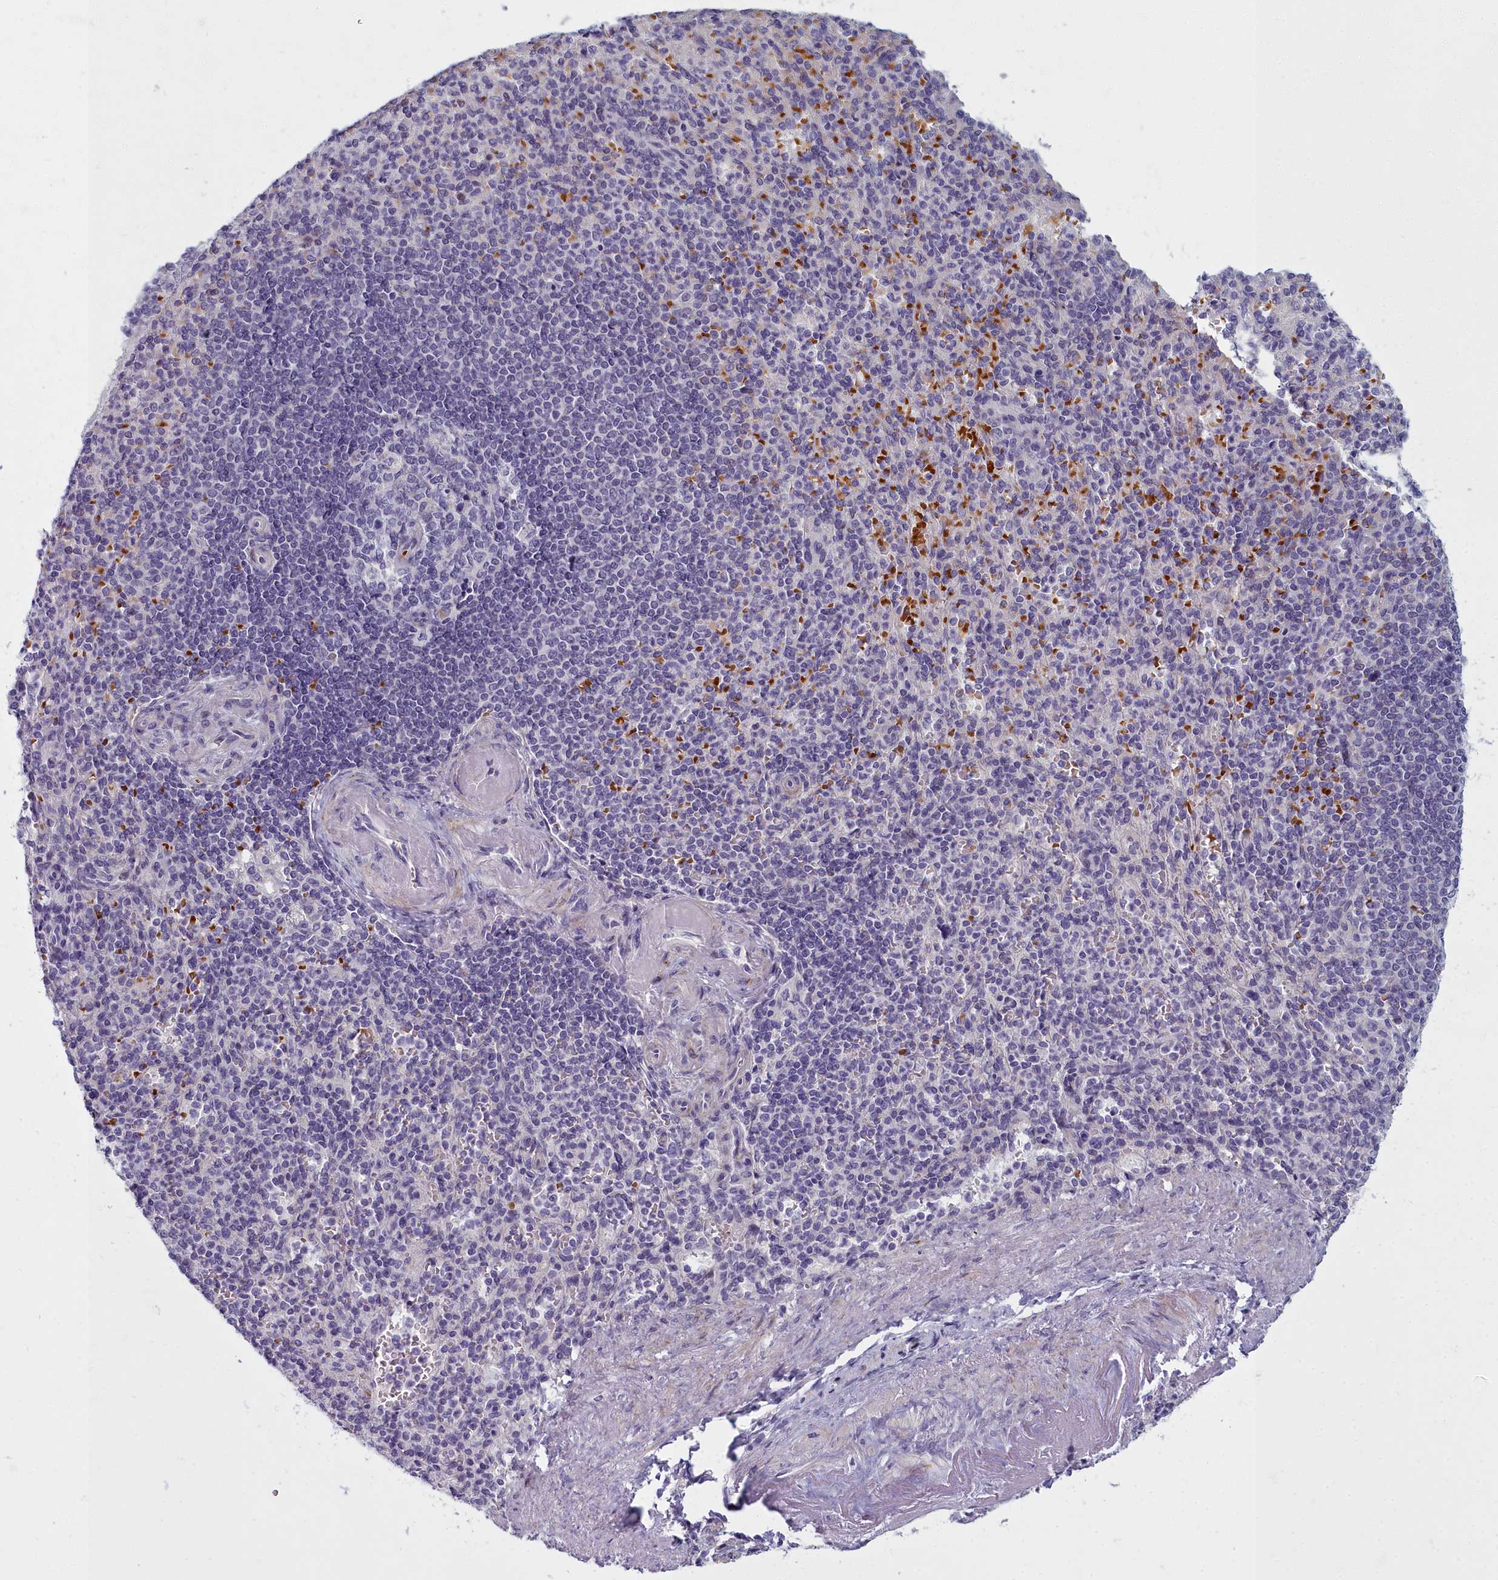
{"staining": {"intensity": "negative", "quantity": "none", "location": "none"}, "tissue": "spleen", "cell_type": "Cells in red pulp", "image_type": "normal", "snomed": [{"axis": "morphology", "description": "Normal tissue, NOS"}, {"axis": "topography", "description": "Spleen"}], "caption": "A photomicrograph of spleen stained for a protein exhibits no brown staining in cells in red pulp.", "gene": "ARL15", "patient": {"sex": "female", "age": 74}}